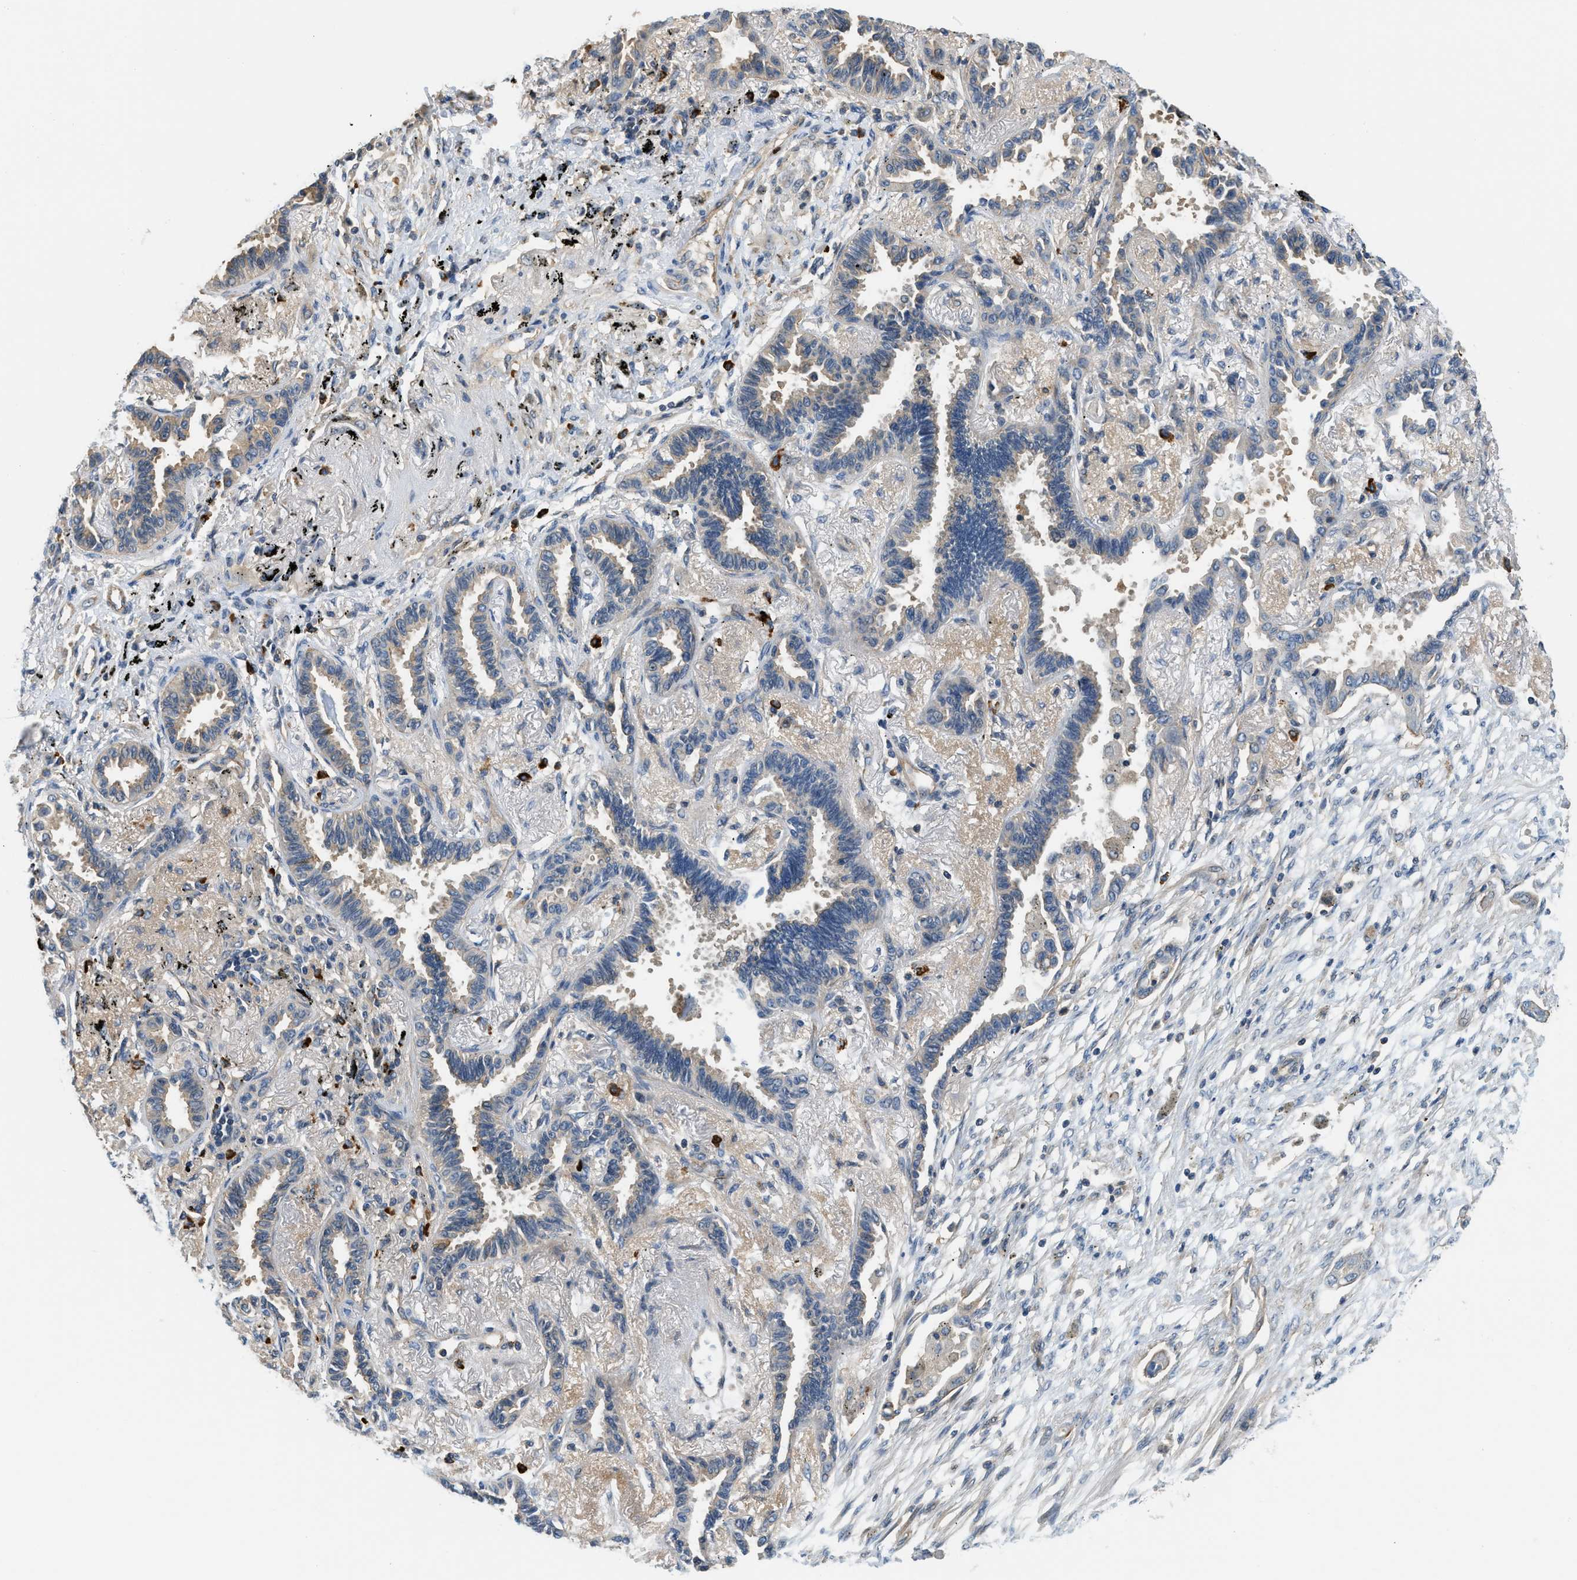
{"staining": {"intensity": "weak", "quantity": "<25%", "location": "cytoplasmic/membranous"}, "tissue": "lung cancer", "cell_type": "Tumor cells", "image_type": "cancer", "snomed": [{"axis": "morphology", "description": "Adenocarcinoma, NOS"}, {"axis": "topography", "description": "Lung"}], "caption": "Immunohistochemical staining of human lung cancer exhibits no significant positivity in tumor cells. (DAB (3,3'-diaminobenzidine) immunohistochemistry, high magnification).", "gene": "CBLB", "patient": {"sex": "male", "age": 59}}